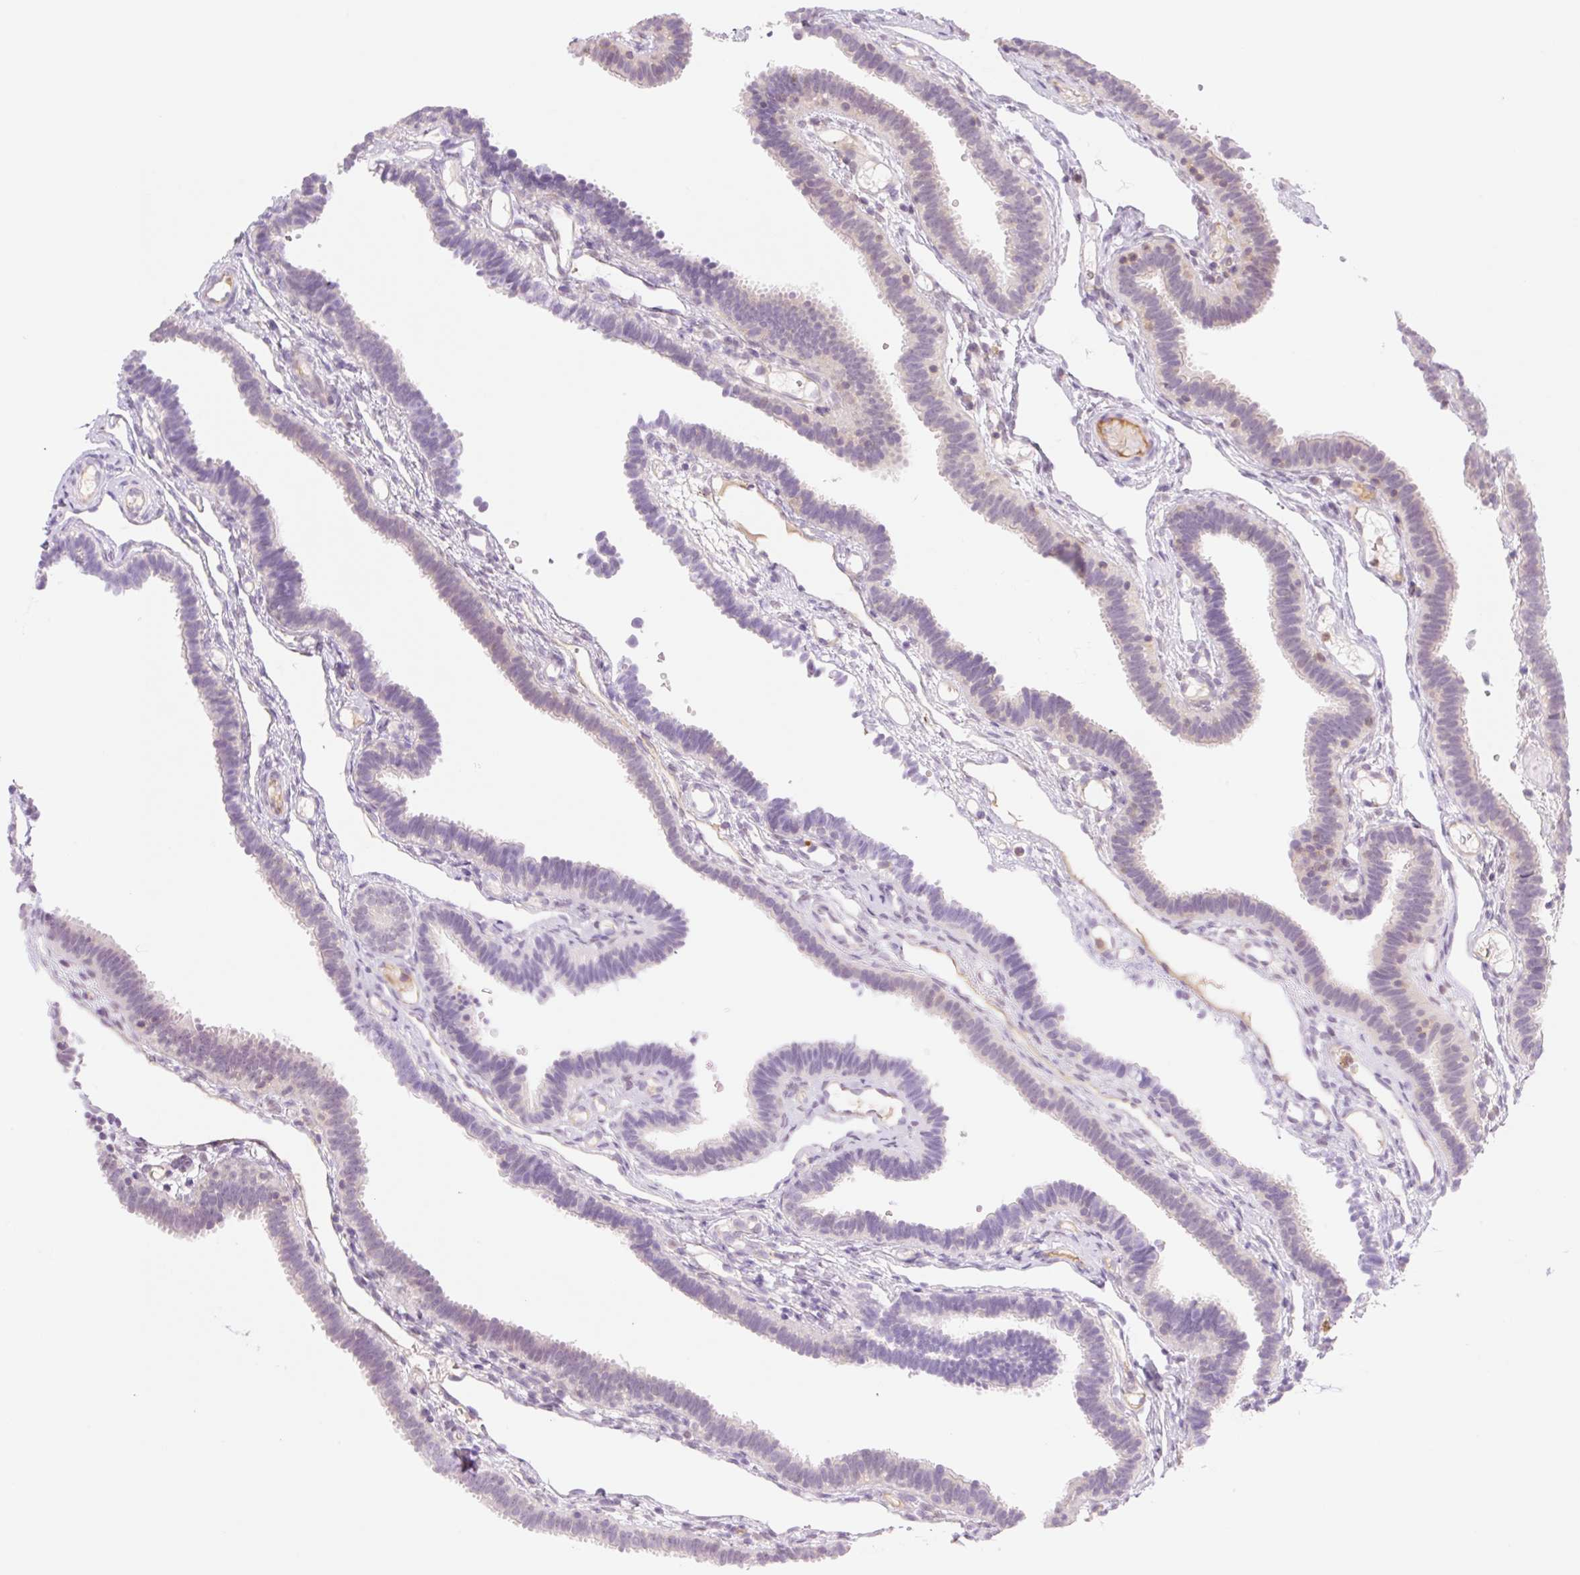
{"staining": {"intensity": "negative", "quantity": "none", "location": "none"}, "tissue": "fallopian tube", "cell_type": "Glandular cells", "image_type": "normal", "snomed": [{"axis": "morphology", "description": "Normal tissue, NOS"}, {"axis": "topography", "description": "Fallopian tube"}], "caption": "Immunohistochemical staining of unremarkable human fallopian tube demonstrates no significant staining in glandular cells.", "gene": "HEBP1", "patient": {"sex": "female", "age": 37}}